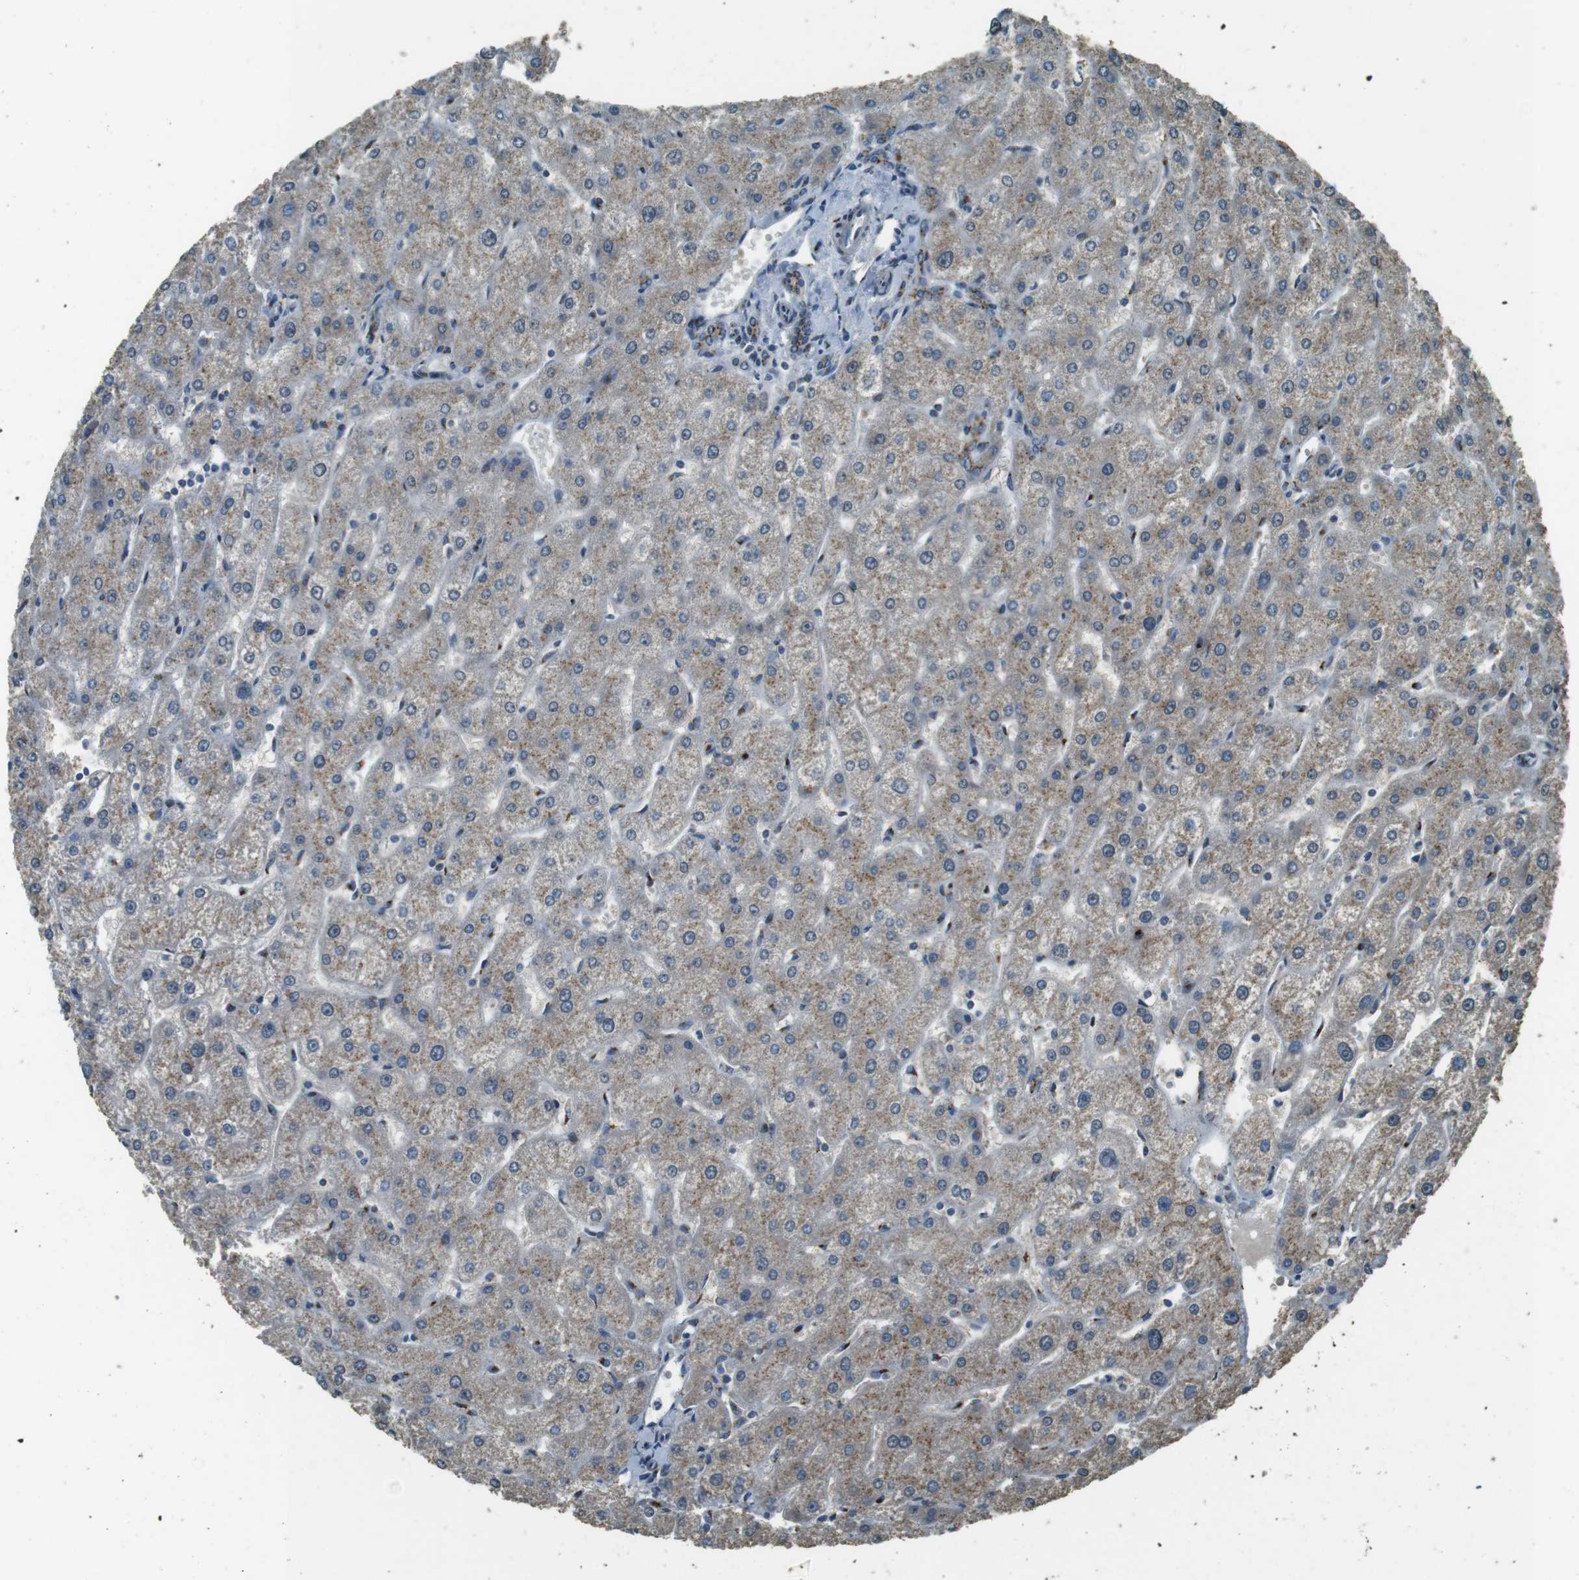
{"staining": {"intensity": "moderate", "quantity": ">75%", "location": "cytoplasmic/membranous"}, "tissue": "liver", "cell_type": "Cholangiocytes", "image_type": "normal", "snomed": [{"axis": "morphology", "description": "Normal tissue, NOS"}, {"axis": "topography", "description": "Liver"}], "caption": "IHC histopathology image of normal liver: human liver stained using immunohistochemistry demonstrates medium levels of moderate protein expression localized specifically in the cytoplasmic/membranous of cholangiocytes, appearing as a cytoplasmic/membranous brown color.", "gene": "TMEM115", "patient": {"sex": "male", "age": 67}}